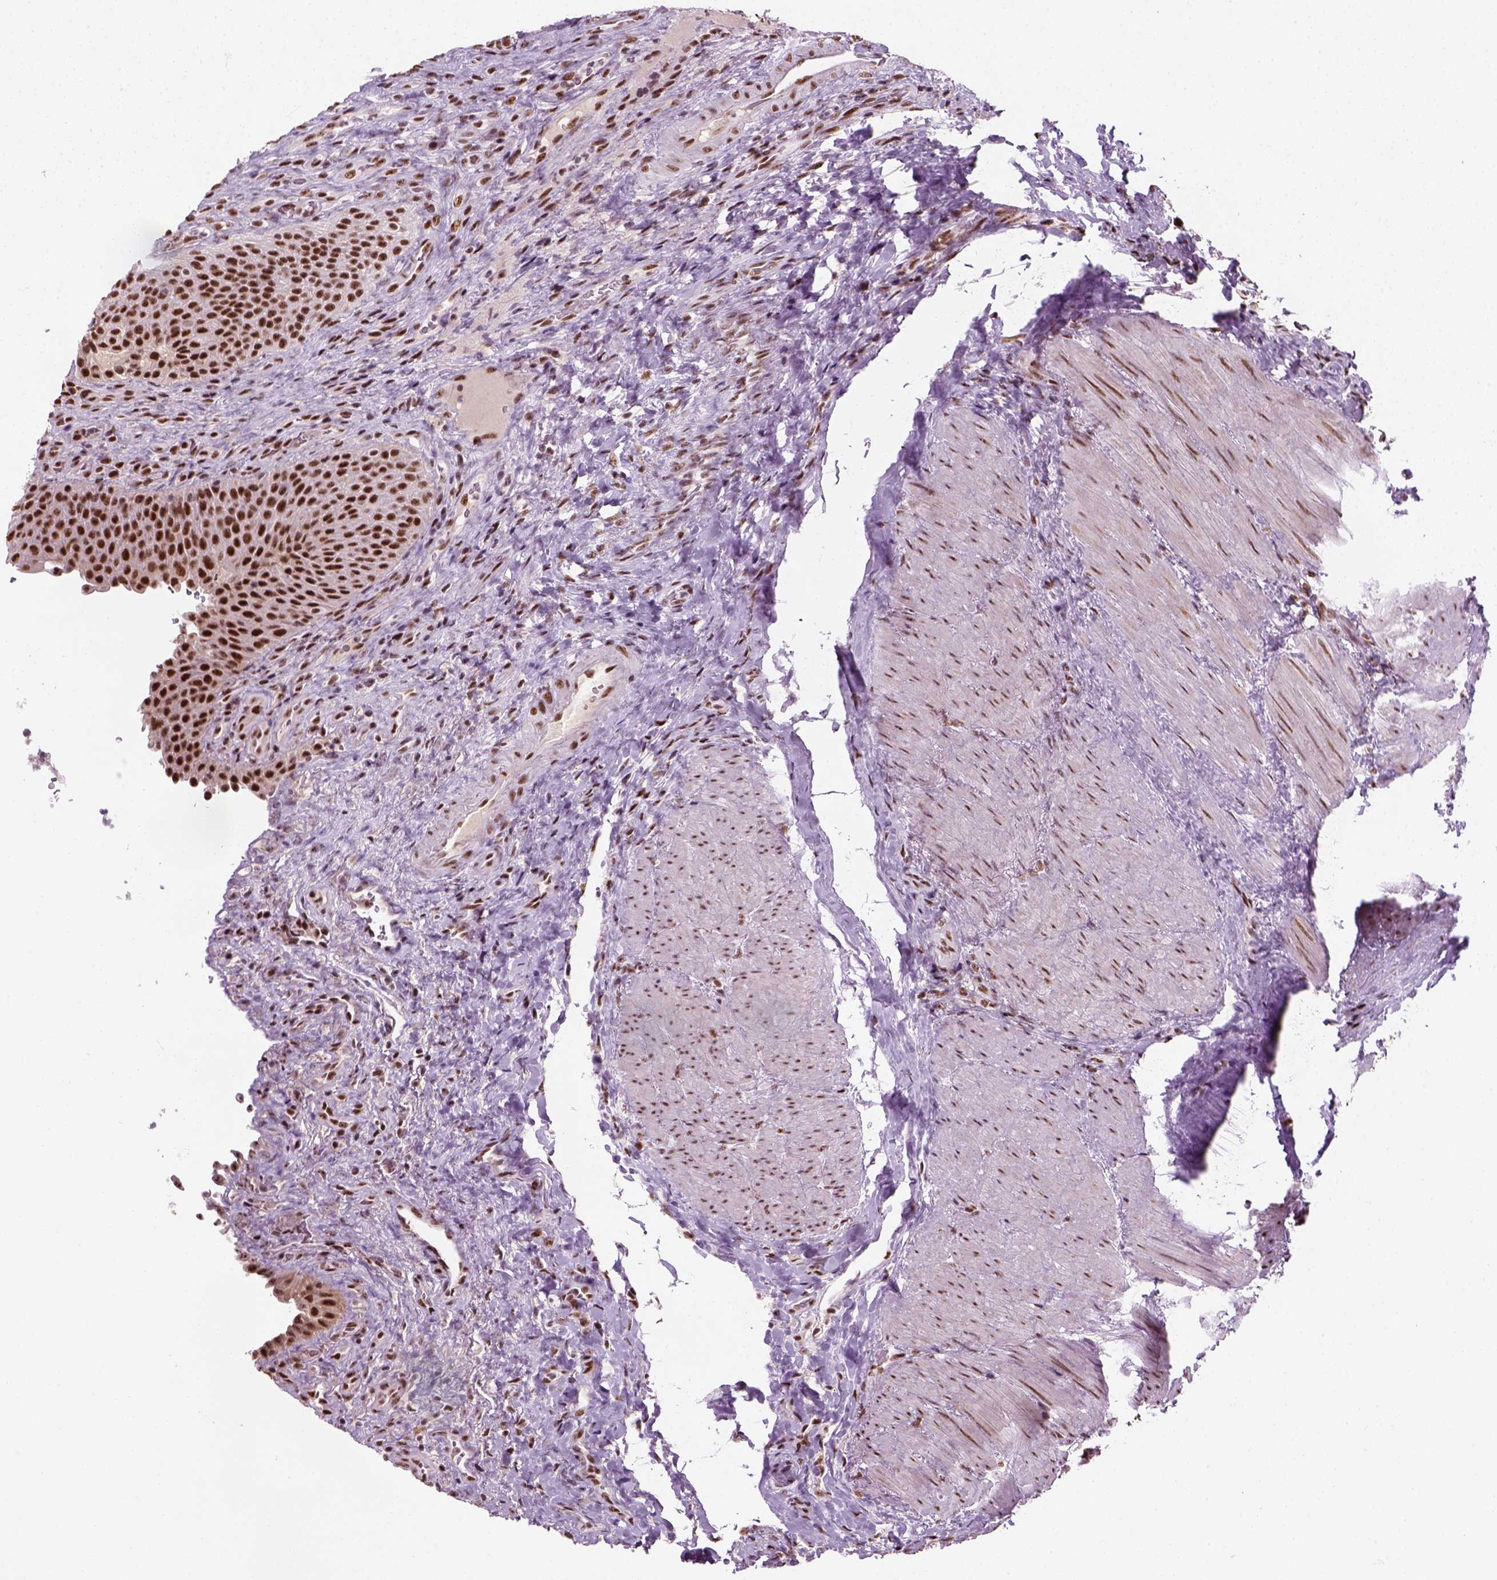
{"staining": {"intensity": "strong", "quantity": ">75%", "location": "nuclear"}, "tissue": "urinary bladder", "cell_type": "Urothelial cells", "image_type": "normal", "snomed": [{"axis": "morphology", "description": "Normal tissue, NOS"}, {"axis": "topography", "description": "Urinary bladder"}, {"axis": "topography", "description": "Peripheral nerve tissue"}], "caption": "Protein positivity by immunohistochemistry displays strong nuclear positivity in about >75% of urothelial cells in benign urinary bladder.", "gene": "GTF2F1", "patient": {"sex": "male", "age": 66}}